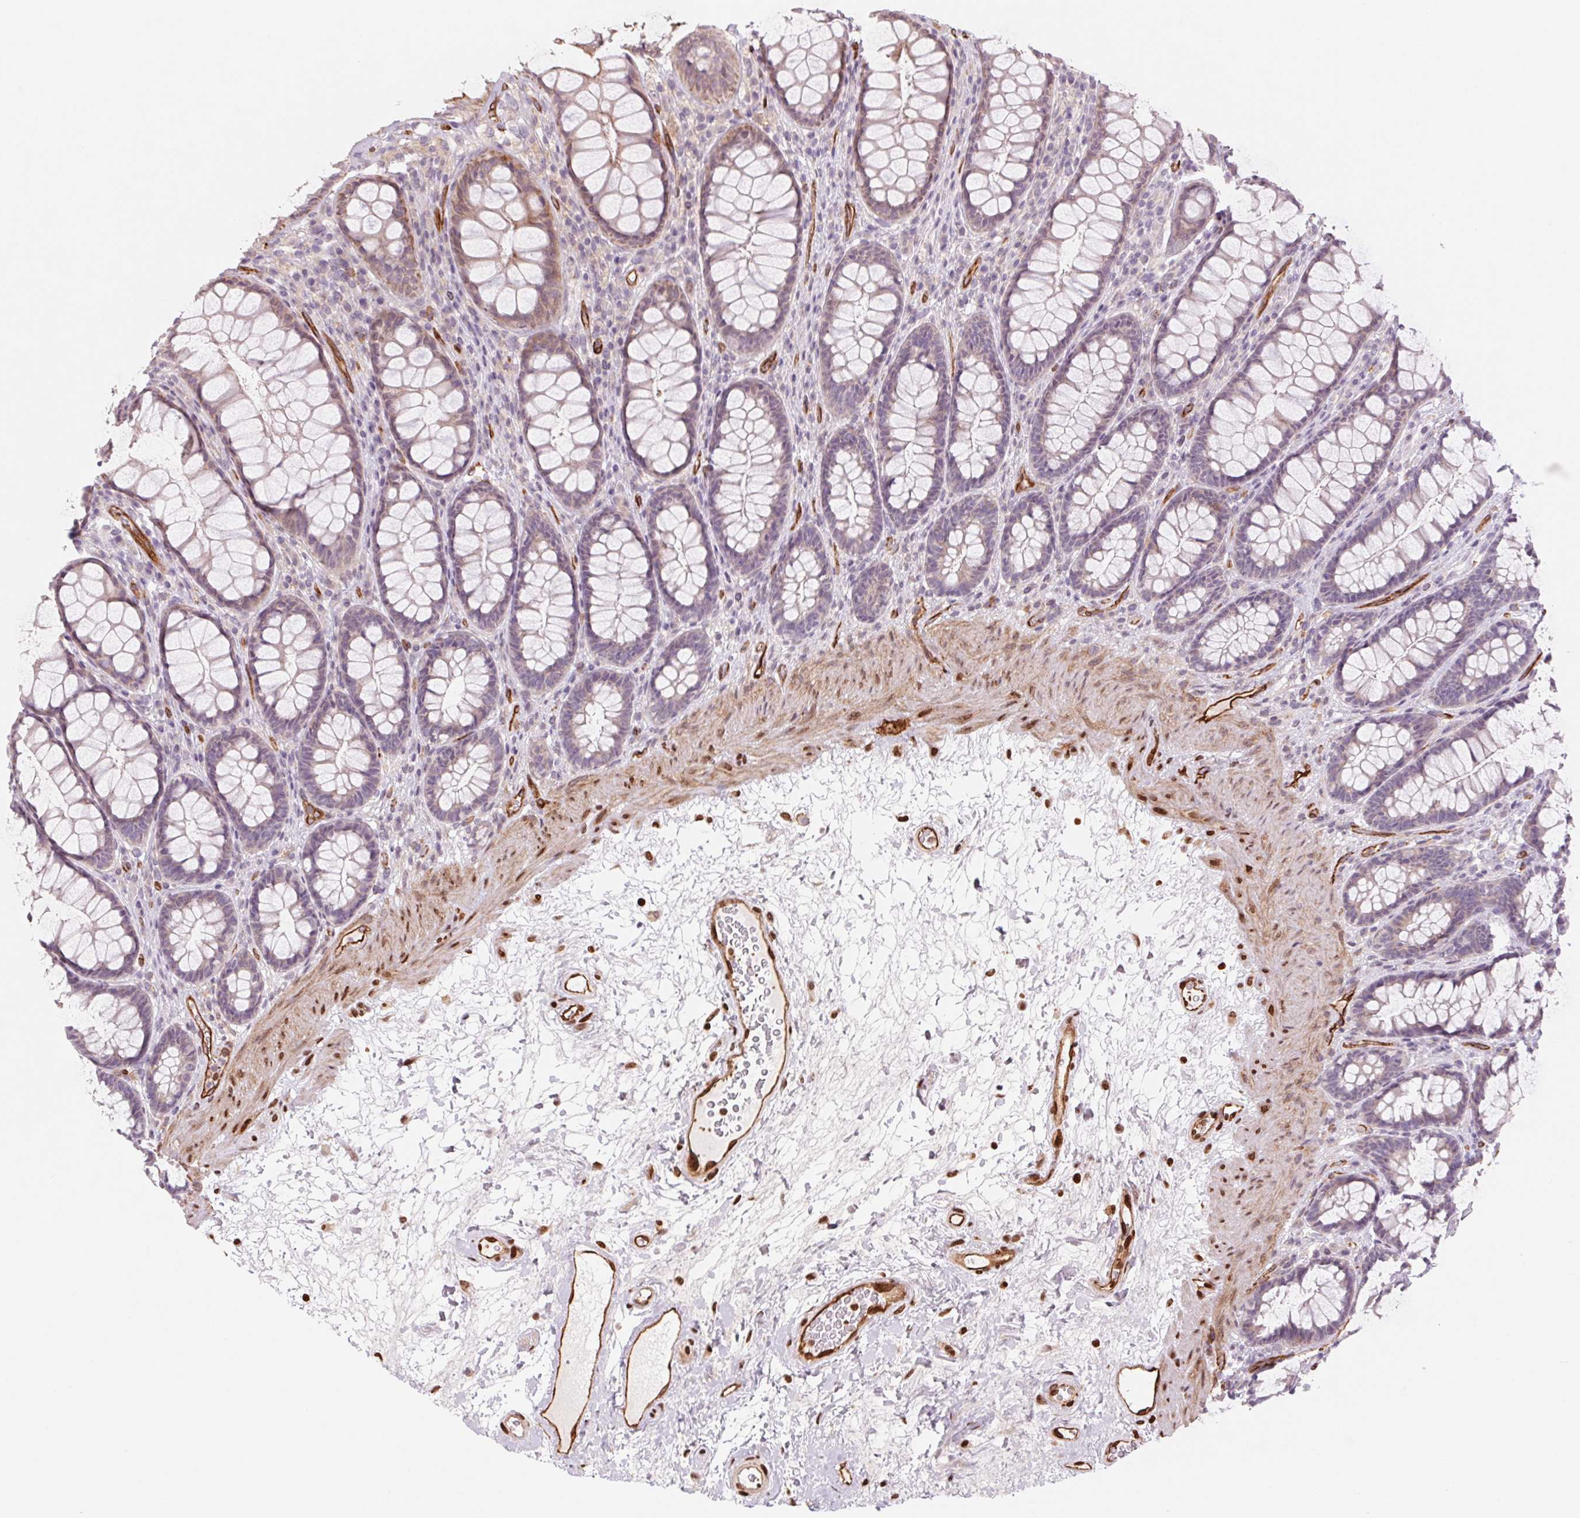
{"staining": {"intensity": "moderate", "quantity": "<25%", "location": "cytoplasmic/membranous"}, "tissue": "rectum", "cell_type": "Glandular cells", "image_type": "normal", "snomed": [{"axis": "morphology", "description": "Normal tissue, NOS"}, {"axis": "topography", "description": "Rectum"}], "caption": "High-power microscopy captured an immunohistochemistry photomicrograph of normal rectum, revealing moderate cytoplasmic/membranous staining in approximately <25% of glandular cells.", "gene": "MS4A13", "patient": {"sex": "male", "age": 72}}